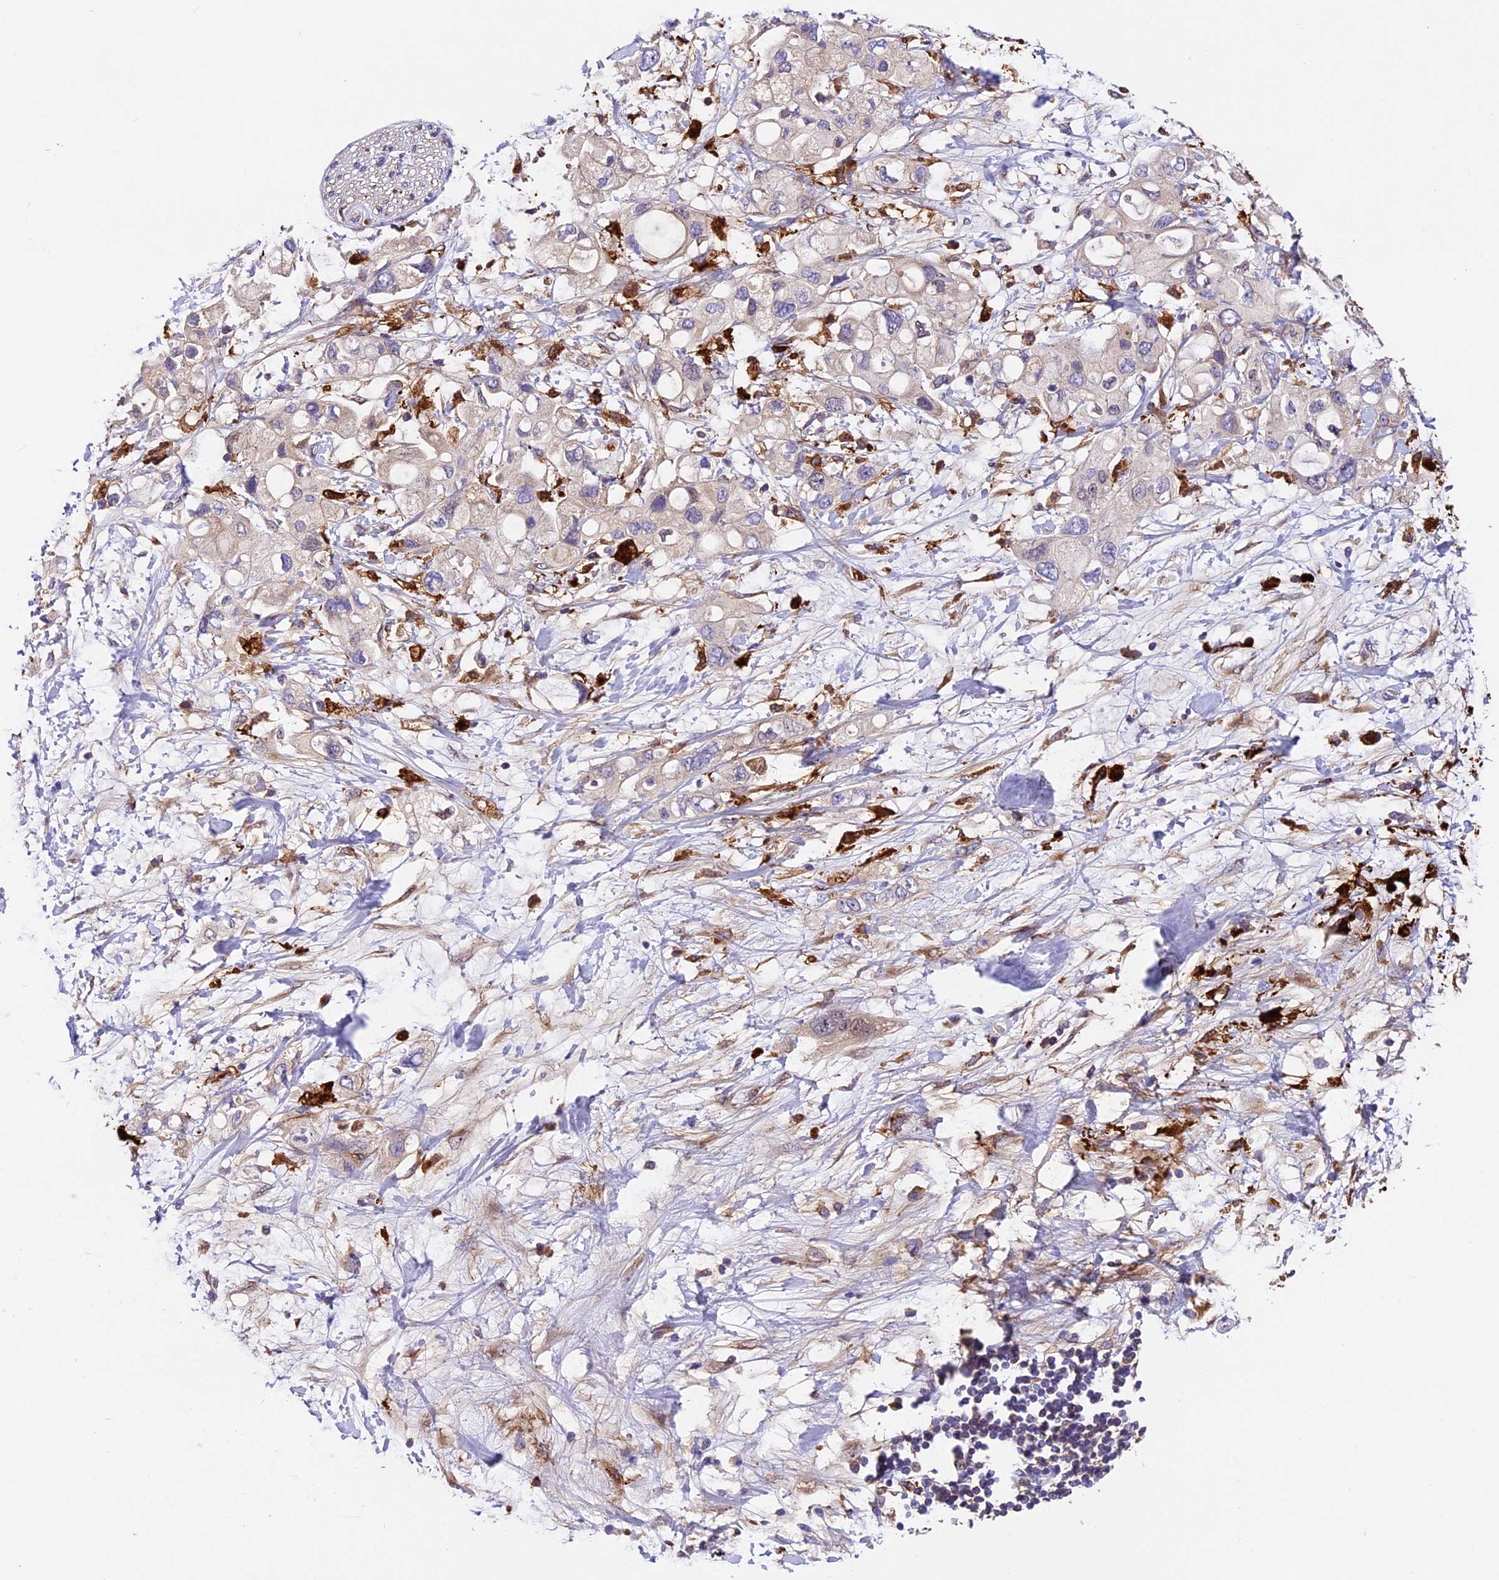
{"staining": {"intensity": "weak", "quantity": "<25%", "location": "cytoplasmic/membranous"}, "tissue": "pancreatic cancer", "cell_type": "Tumor cells", "image_type": "cancer", "snomed": [{"axis": "morphology", "description": "Adenocarcinoma, NOS"}, {"axis": "topography", "description": "Pancreas"}], "caption": "The photomicrograph demonstrates no staining of tumor cells in pancreatic cancer.", "gene": "CILP2", "patient": {"sex": "female", "age": 56}}